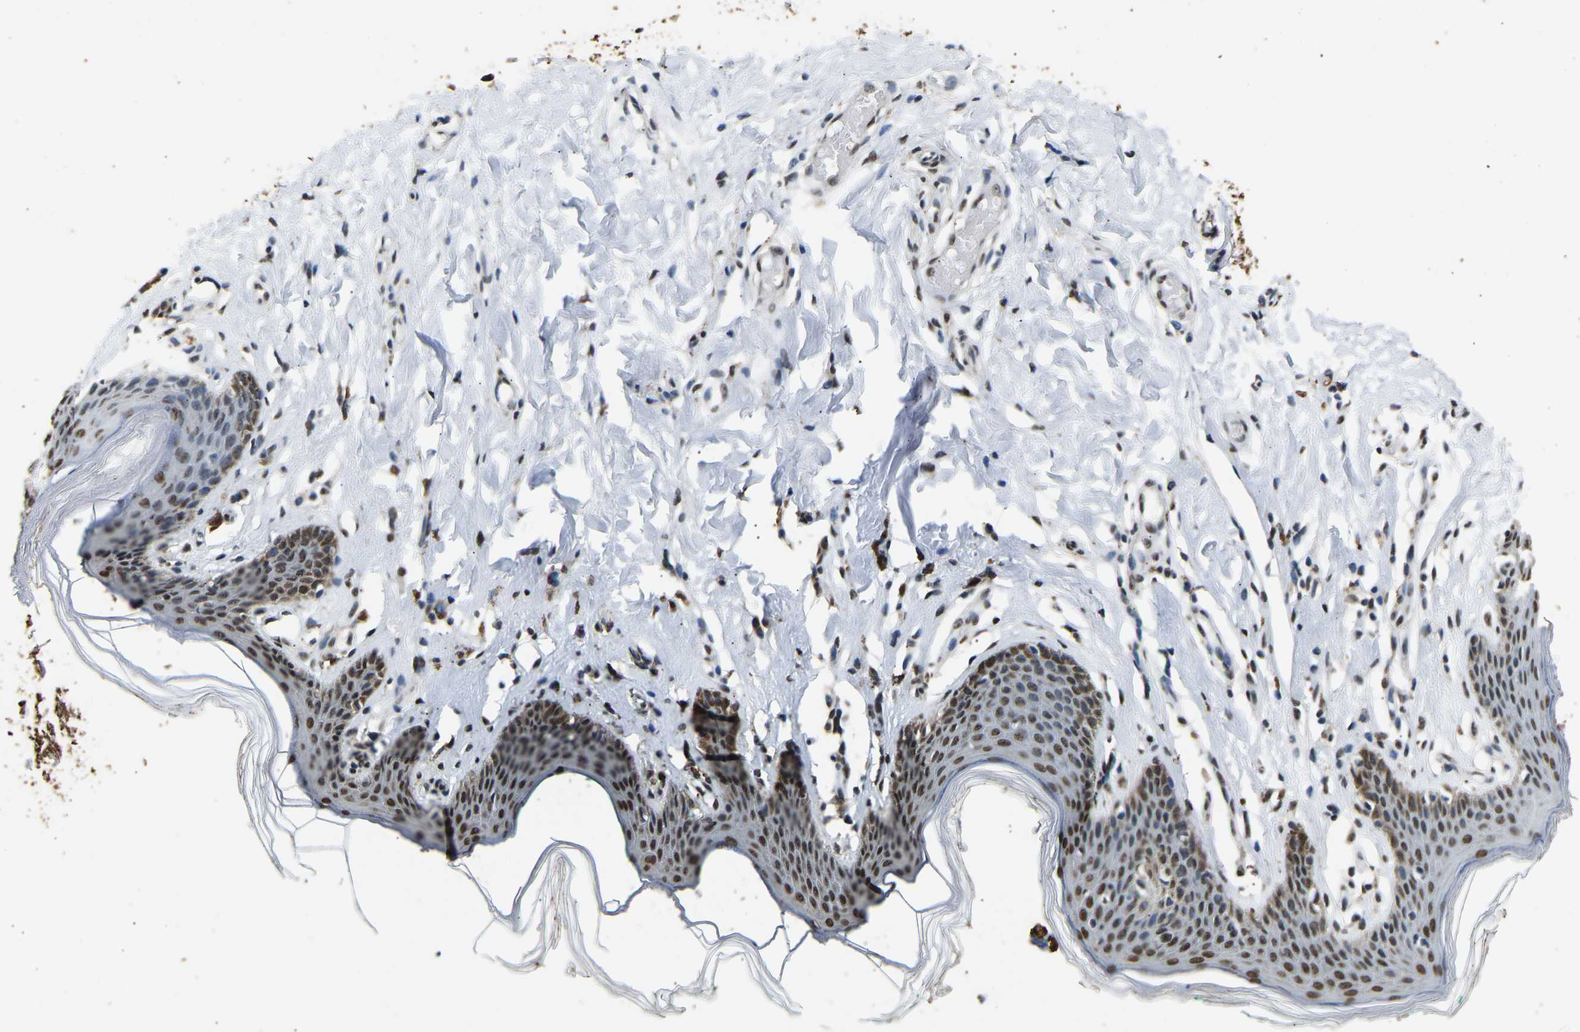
{"staining": {"intensity": "moderate", "quantity": ">75%", "location": "nuclear"}, "tissue": "skin", "cell_type": "Epidermal cells", "image_type": "normal", "snomed": [{"axis": "morphology", "description": "Normal tissue, NOS"}, {"axis": "topography", "description": "Vulva"}], "caption": "Brown immunohistochemical staining in unremarkable skin displays moderate nuclear expression in approximately >75% of epidermal cells. The staining is performed using DAB (3,3'-diaminobenzidine) brown chromogen to label protein expression. The nuclei are counter-stained blue using hematoxylin.", "gene": "SAFB", "patient": {"sex": "female", "age": 66}}